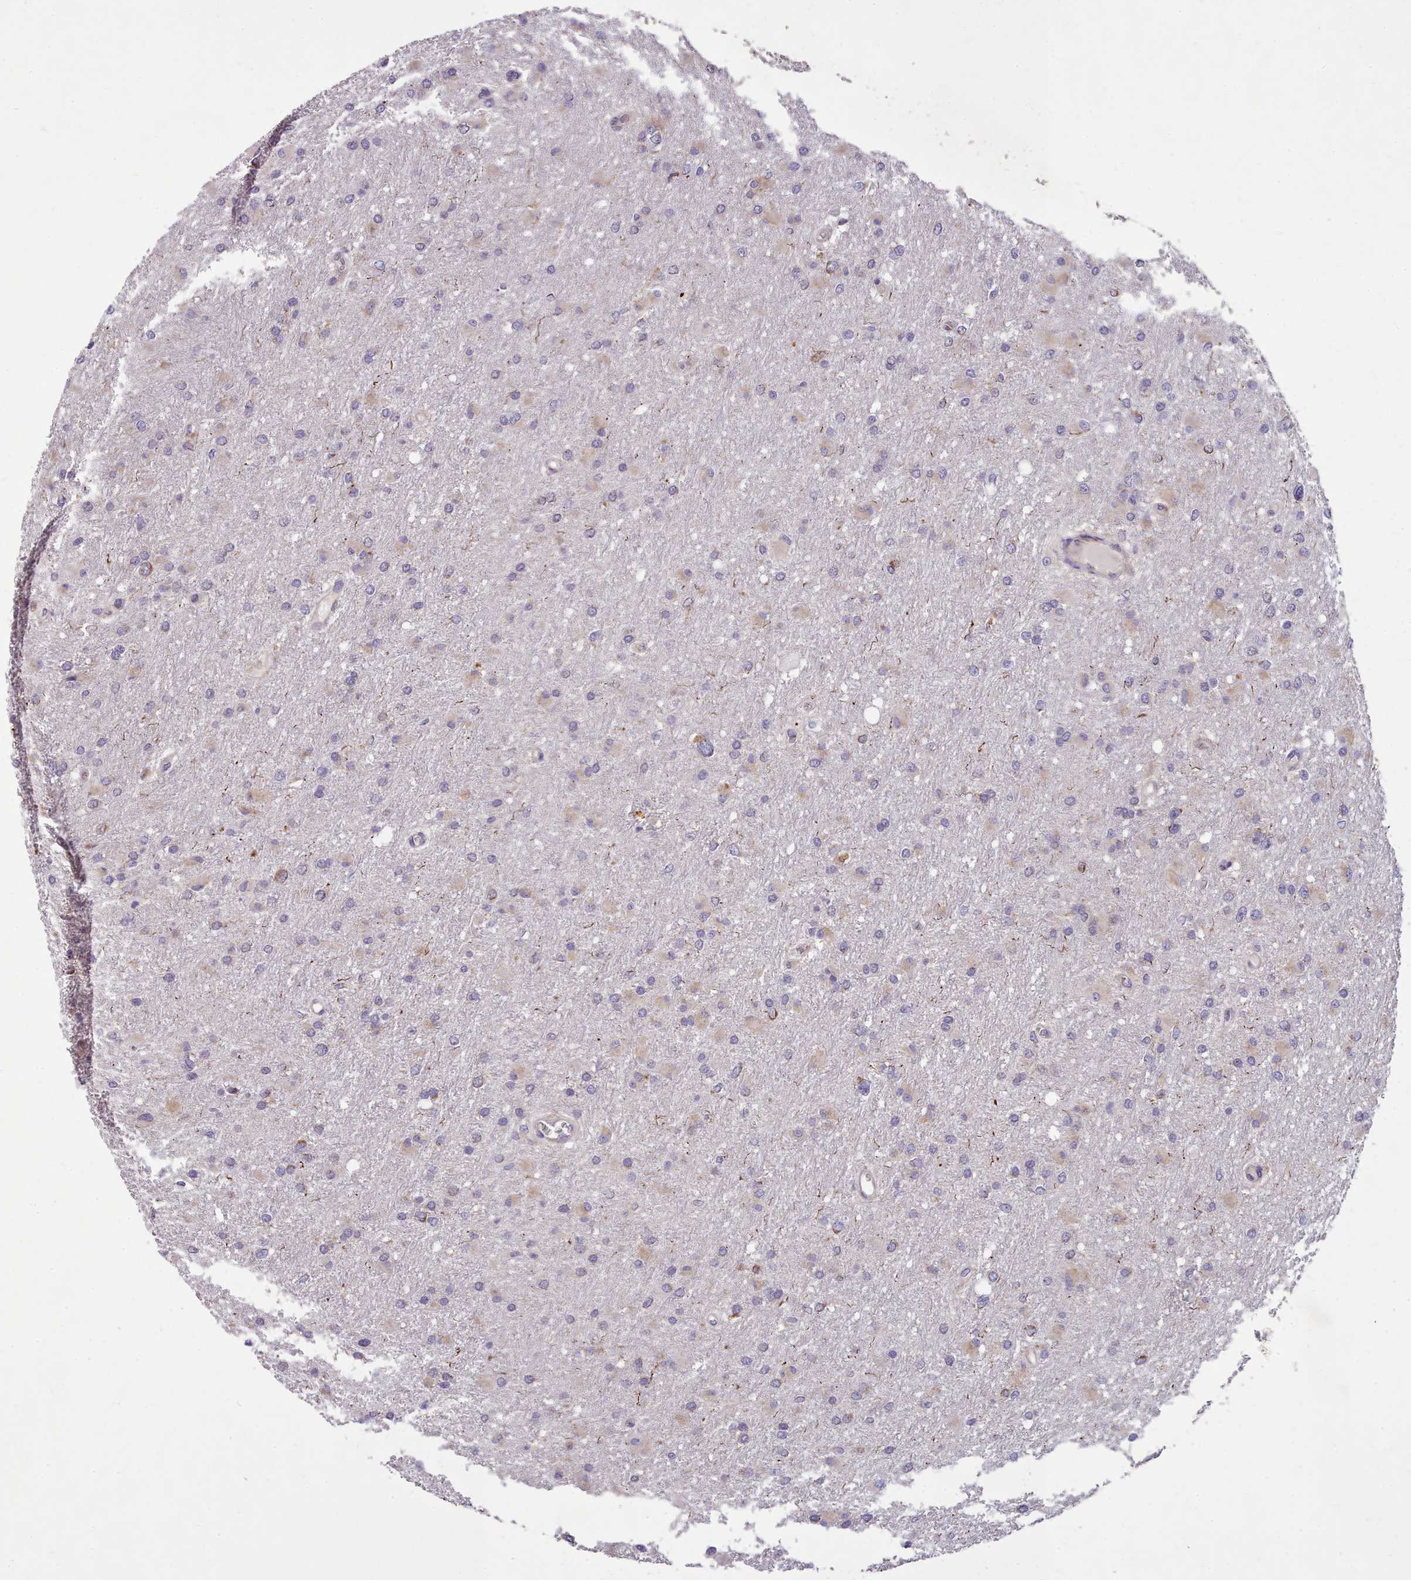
{"staining": {"intensity": "weak", "quantity": "<25%", "location": "cytoplasmic/membranous"}, "tissue": "glioma", "cell_type": "Tumor cells", "image_type": "cancer", "snomed": [{"axis": "morphology", "description": "Glioma, malignant, High grade"}, {"axis": "topography", "description": "Cerebral cortex"}], "caption": "Tumor cells show no significant protein expression in high-grade glioma (malignant).", "gene": "FKBP10", "patient": {"sex": "female", "age": 36}}